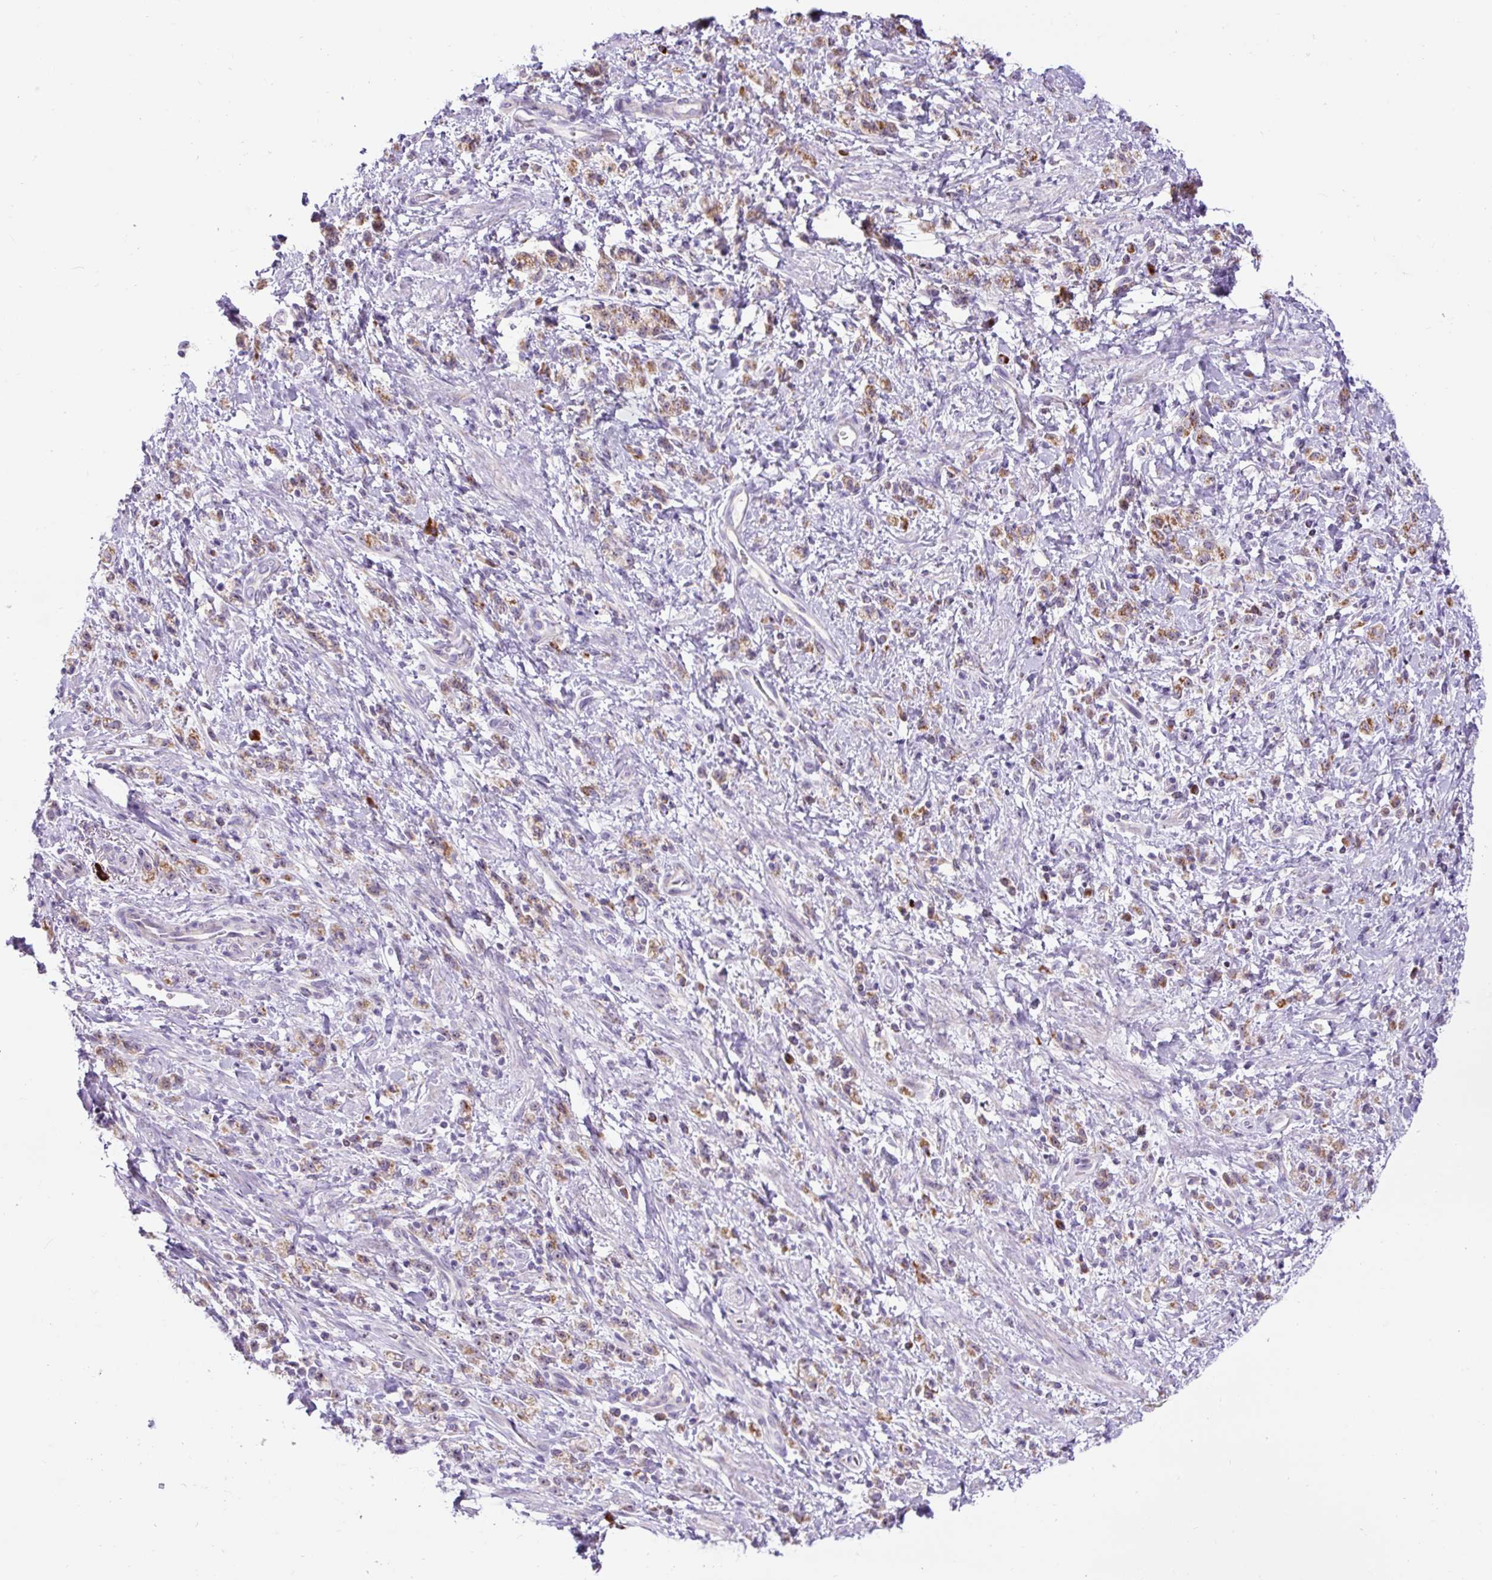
{"staining": {"intensity": "weak", "quantity": "25%-75%", "location": "cytoplasmic/membranous"}, "tissue": "stomach cancer", "cell_type": "Tumor cells", "image_type": "cancer", "snomed": [{"axis": "morphology", "description": "Adenocarcinoma, NOS"}, {"axis": "topography", "description": "Stomach"}], "caption": "IHC of stomach cancer (adenocarcinoma) exhibits low levels of weak cytoplasmic/membranous staining in approximately 25%-75% of tumor cells.", "gene": "ZNF596", "patient": {"sex": "male", "age": 77}}